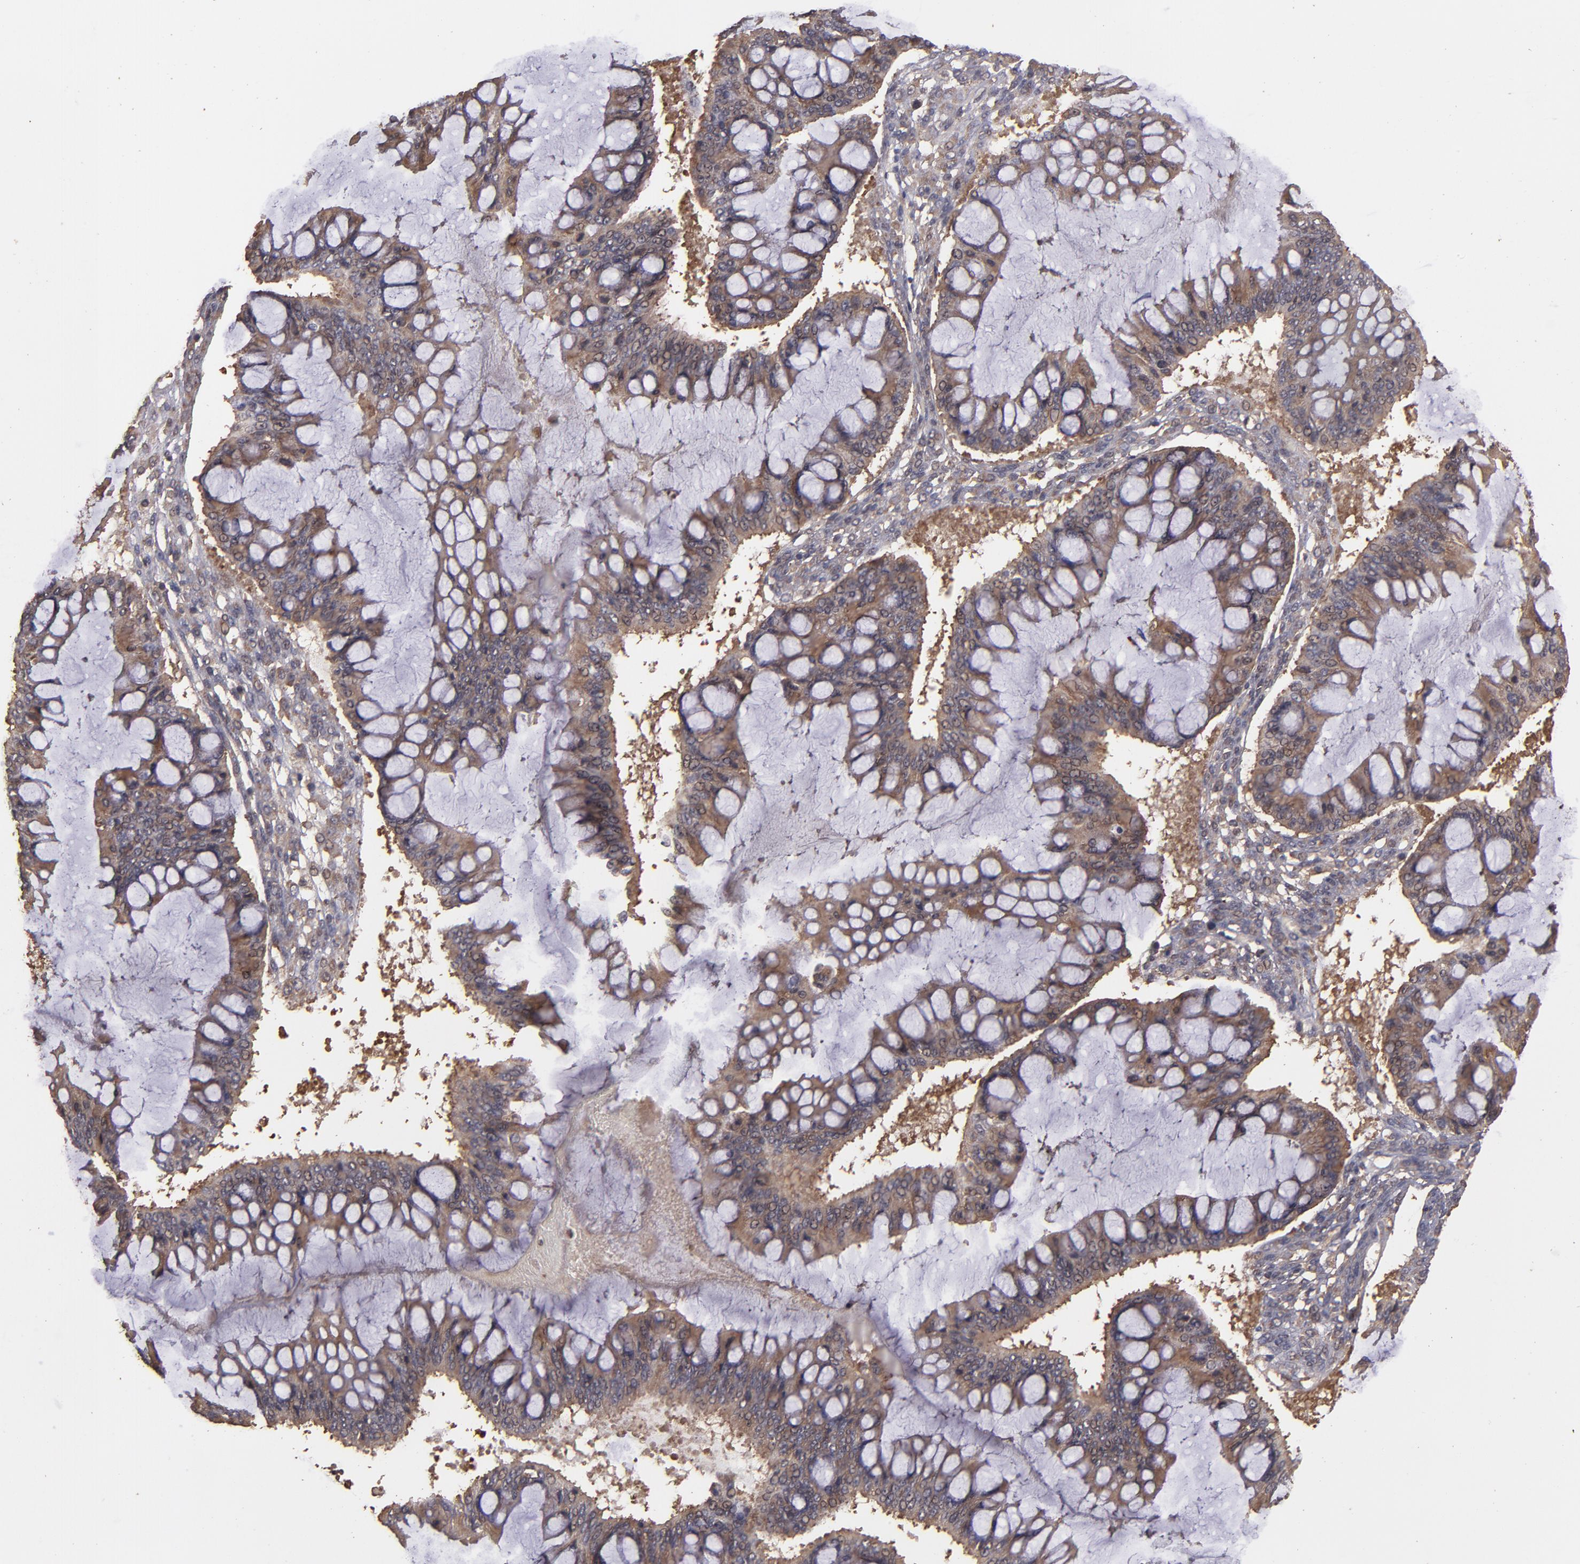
{"staining": {"intensity": "moderate", "quantity": ">75%", "location": "cytoplasmic/membranous"}, "tissue": "ovarian cancer", "cell_type": "Tumor cells", "image_type": "cancer", "snomed": [{"axis": "morphology", "description": "Cystadenocarcinoma, mucinous, NOS"}, {"axis": "topography", "description": "Ovary"}], "caption": "Tumor cells reveal medium levels of moderate cytoplasmic/membranous staining in about >75% of cells in human ovarian cancer.", "gene": "TXNDC16", "patient": {"sex": "female", "age": 73}}